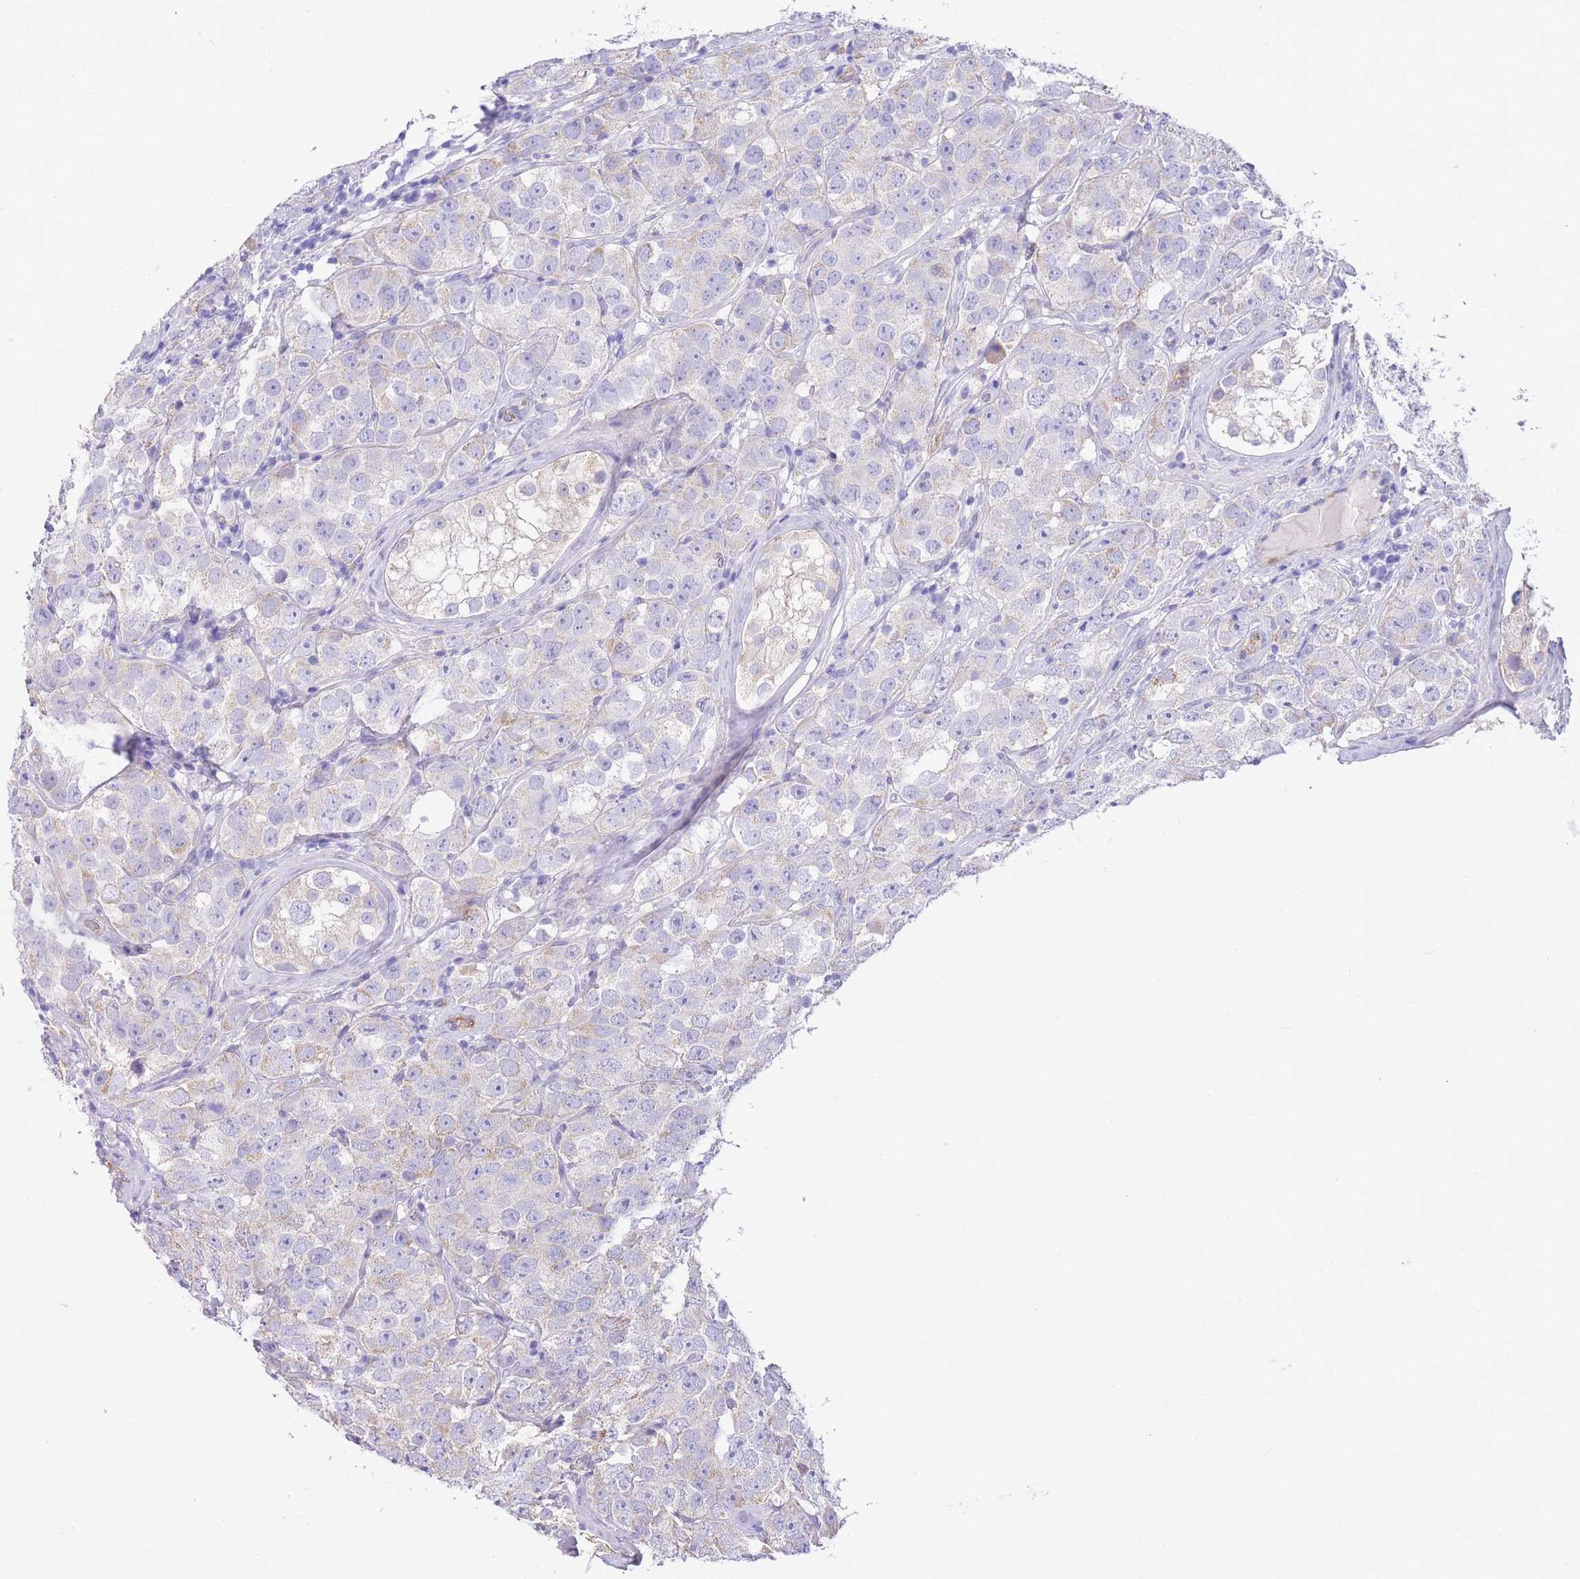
{"staining": {"intensity": "weak", "quantity": "<25%", "location": "cytoplasmic/membranous"}, "tissue": "testis cancer", "cell_type": "Tumor cells", "image_type": "cancer", "snomed": [{"axis": "morphology", "description": "Seminoma, NOS"}, {"axis": "topography", "description": "Testis"}], "caption": "High magnification brightfield microscopy of testis cancer stained with DAB (brown) and counterstained with hematoxylin (blue): tumor cells show no significant expression.", "gene": "PGM1", "patient": {"sex": "male", "age": 28}}